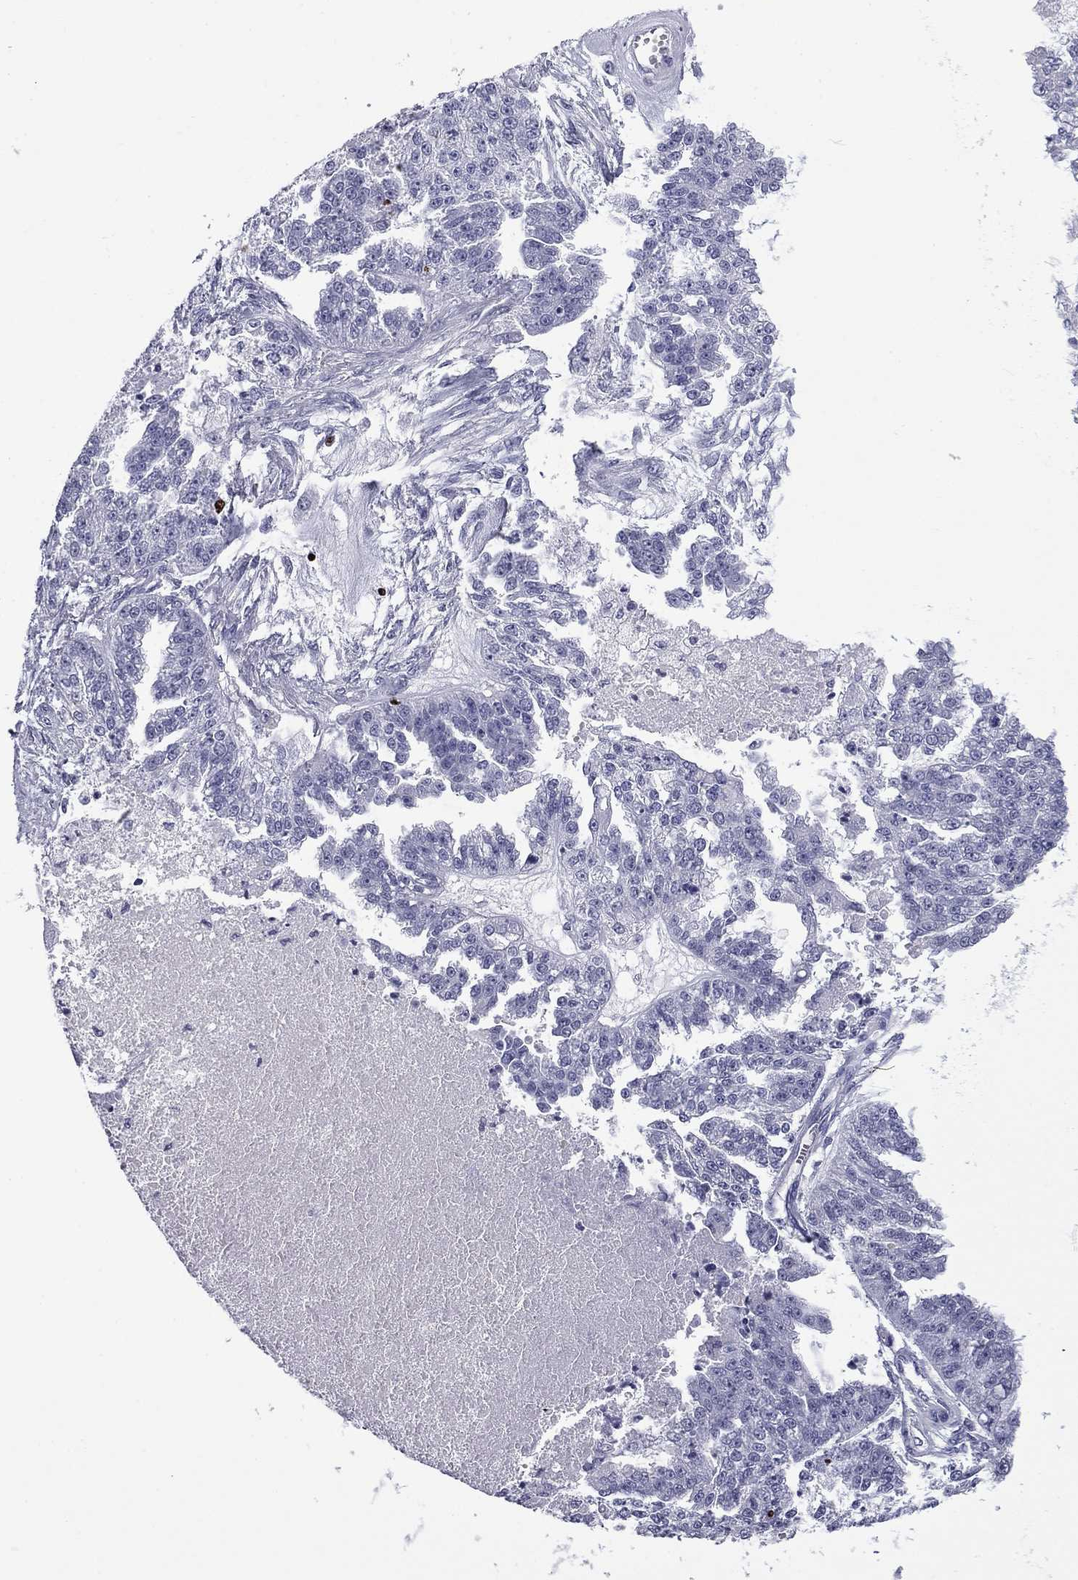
{"staining": {"intensity": "negative", "quantity": "none", "location": "none"}, "tissue": "ovarian cancer", "cell_type": "Tumor cells", "image_type": "cancer", "snomed": [{"axis": "morphology", "description": "Cystadenocarcinoma, serous, NOS"}, {"axis": "topography", "description": "Ovary"}], "caption": "The histopathology image displays no significant positivity in tumor cells of ovarian cancer (serous cystadenocarcinoma).", "gene": "IKZF3", "patient": {"sex": "female", "age": 58}}